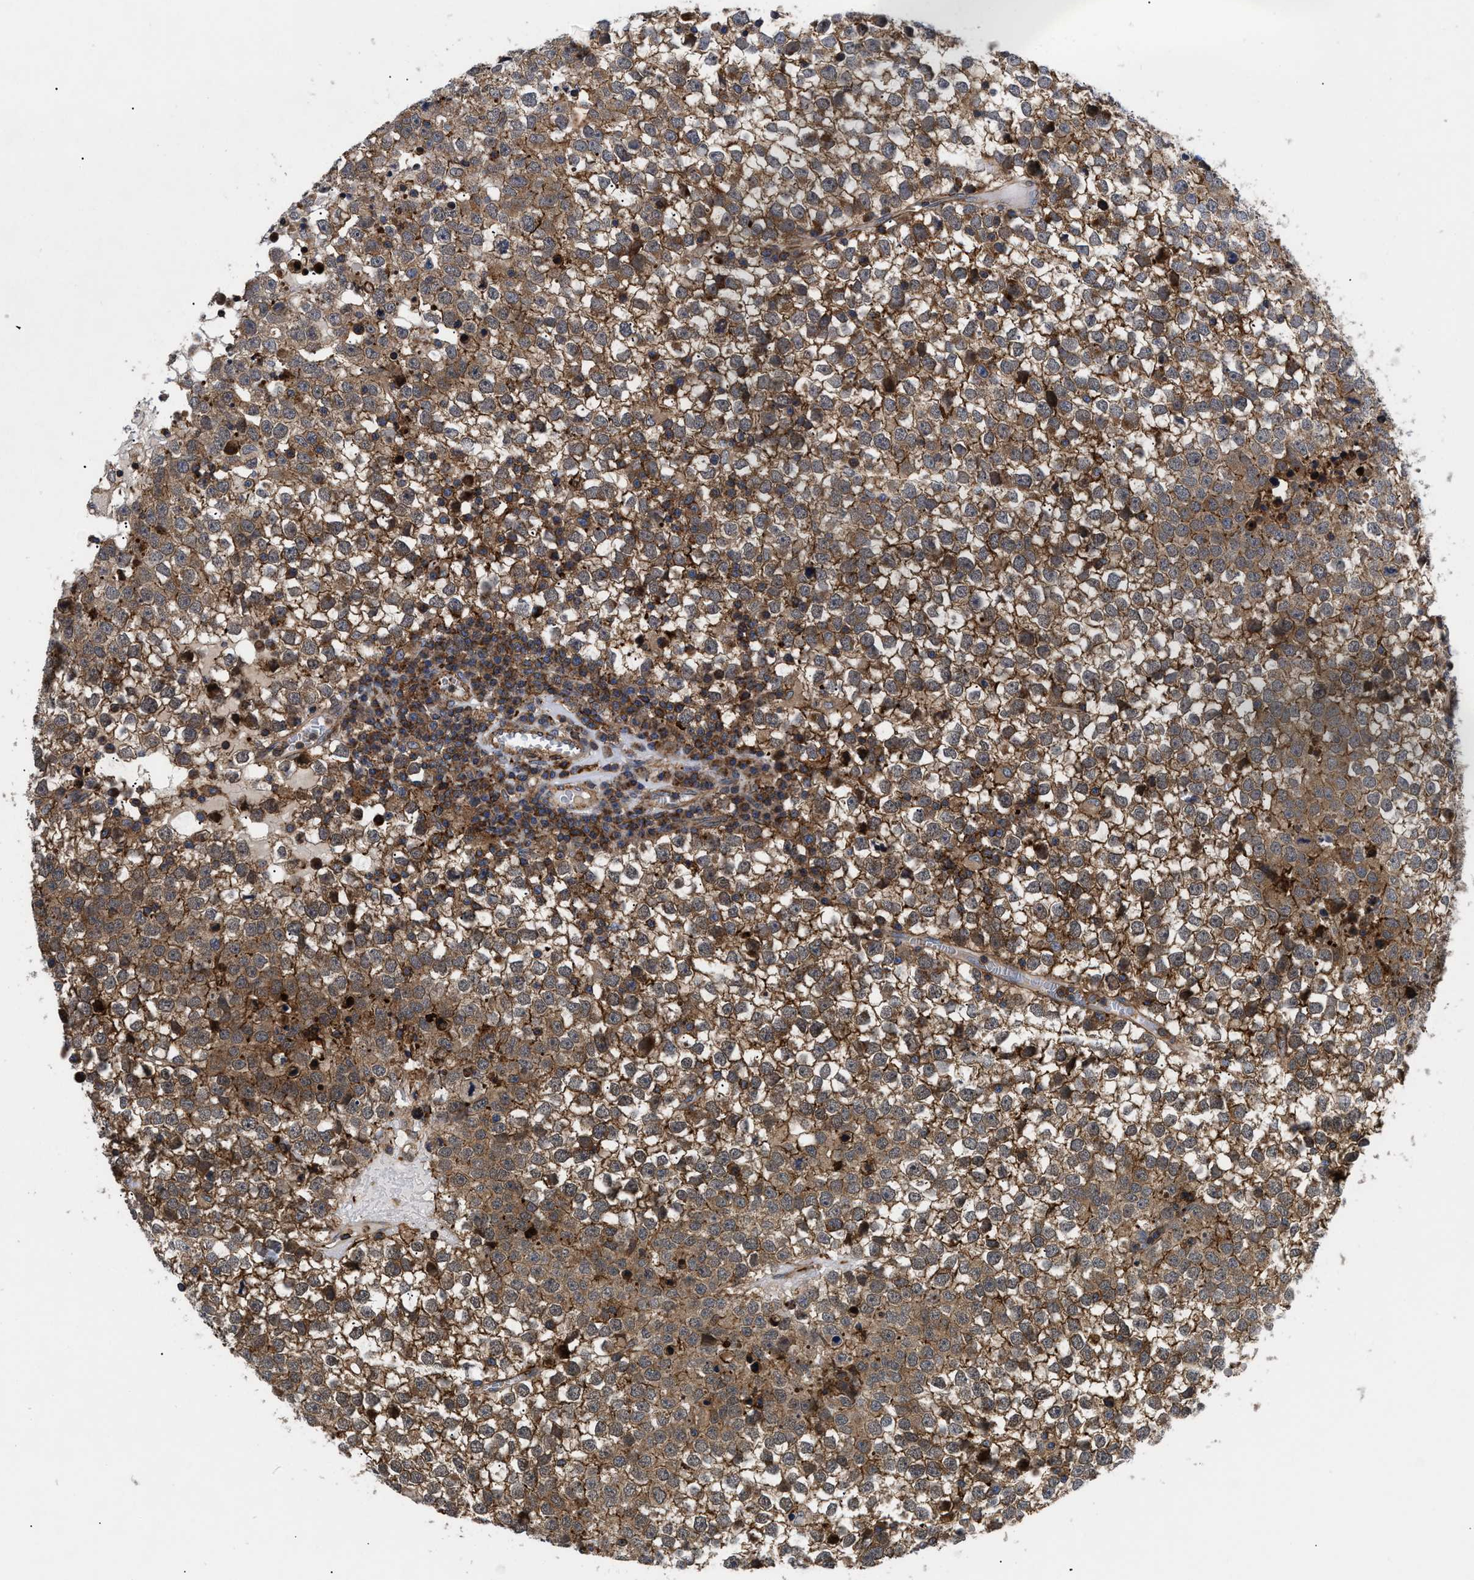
{"staining": {"intensity": "moderate", "quantity": ">75%", "location": "cytoplasmic/membranous"}, "tissue": "testis cancer", "cell_type": "Tumor cells", "image_type": "cancer", "snomed": [{"axis": "morphology", "description": "Seminoma, NOS"}, {"axis": "topography", "description": "Testis"}], "caption": "Protein expression analysis of testis cancer demonstrates moderate cytoplasmic/membranous expression in about >75% of tumor cells.", "gene": "SPAST", "patient": {"sex": "male", "age": 65}}